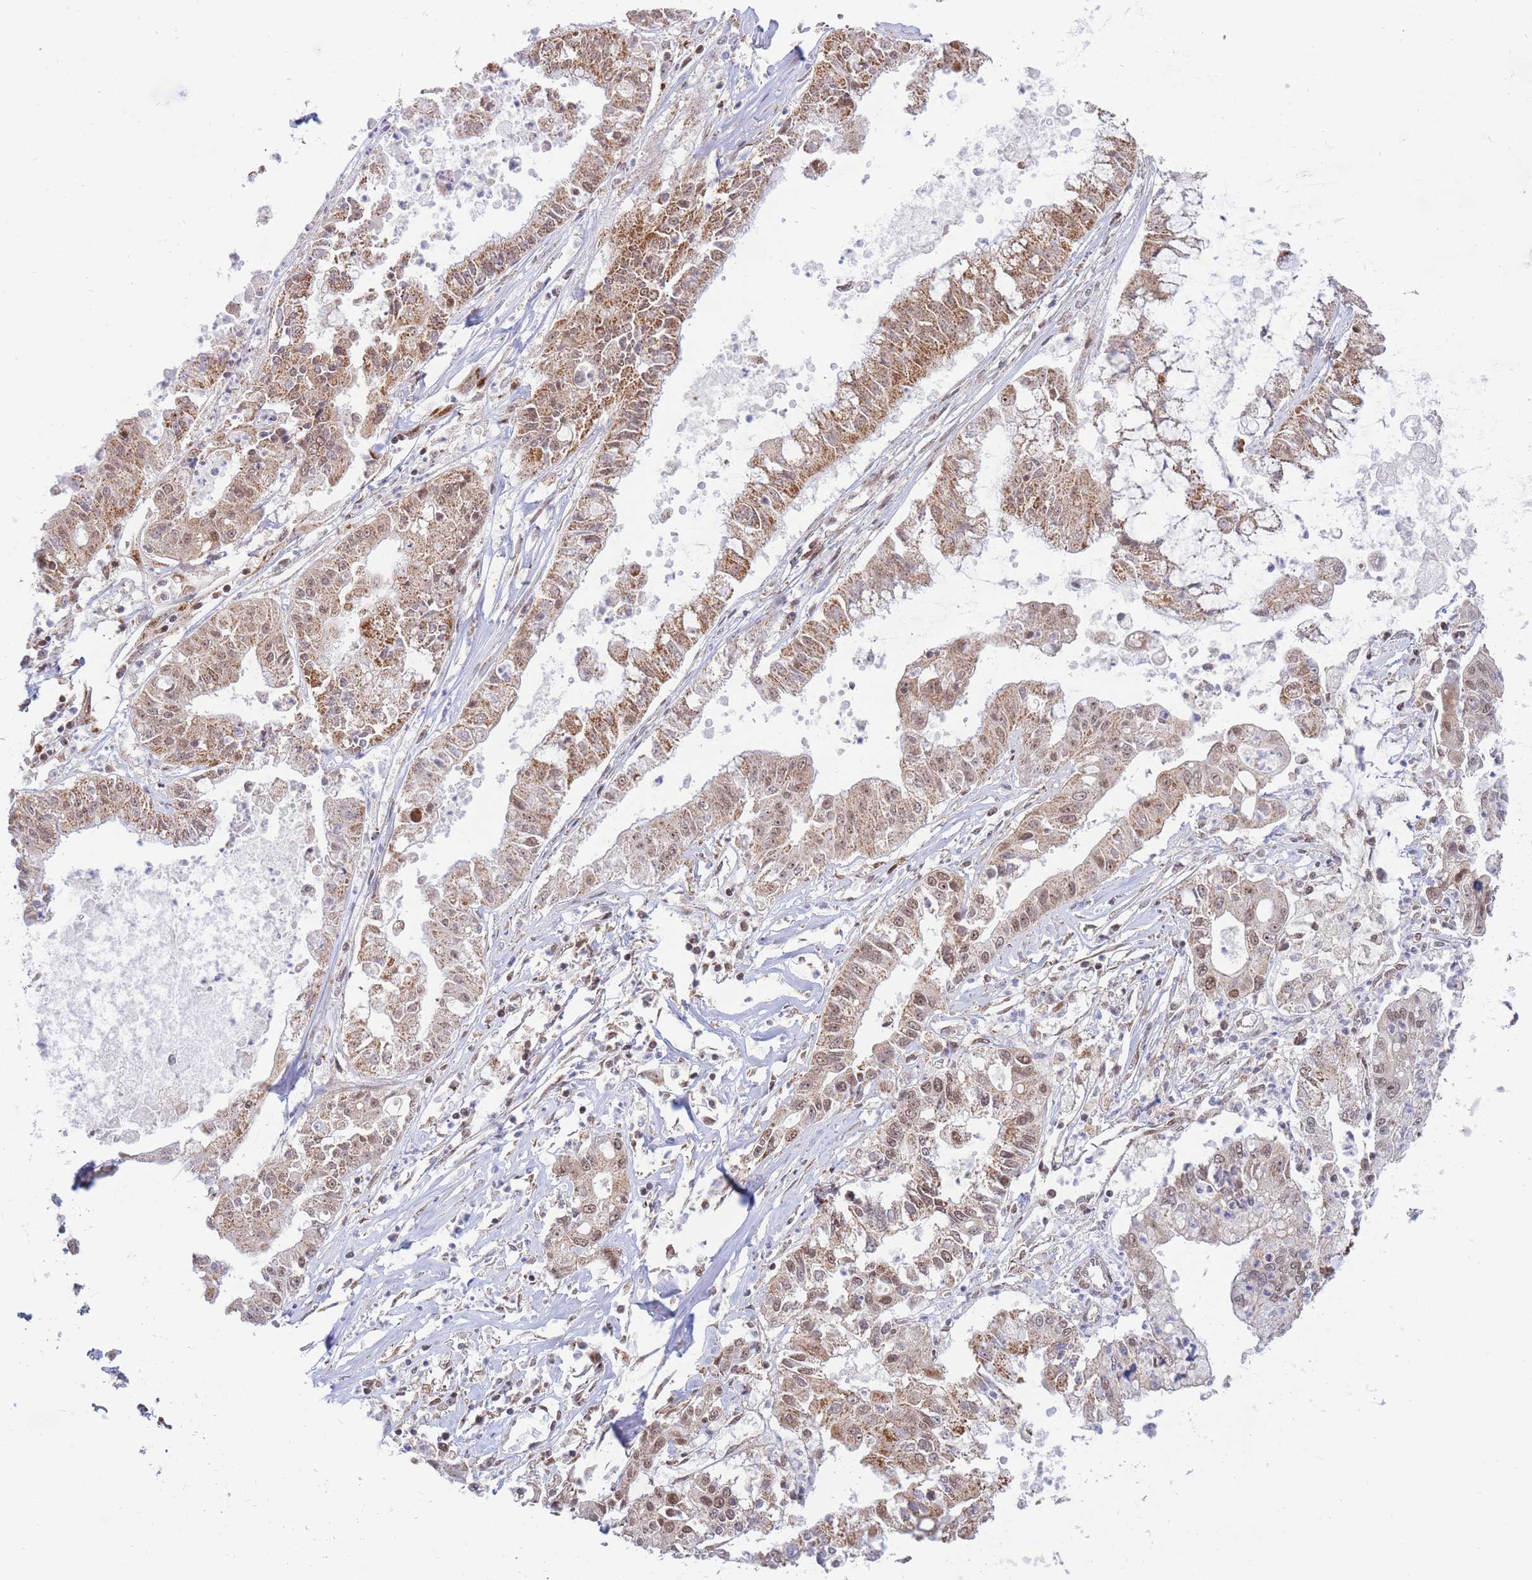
{"staining": {"intensity": "moderate", "quantity": "25%-75%", "location": "cytoplasmic/membranous,nuclear"}, "tissue": "ovarian cancer", "cell_type": "Tumor cells", "image_type": "cancer", "snomed": [{"axis": "morphology", "description": "Cystadenocarcinoma, mucinous, NOS"}, {"axis": "topography", "description": "Ovary"}], "caption": "Immunohistochemistry photomicrograph of neoplastic tissue: ovarian cancer (mucinous cystadenocarcinoma) stained using immunohistochemistry (IHC) shows medium levels of moderate protein expression localized specifically in the cytoplasmic/membranous and nuclear of tumor cells, appearing as a cytoplasmic/membranous and nuclear brown color.", "gene": "BOD1L1", "patient": {"sex": "female", "age": 70}}